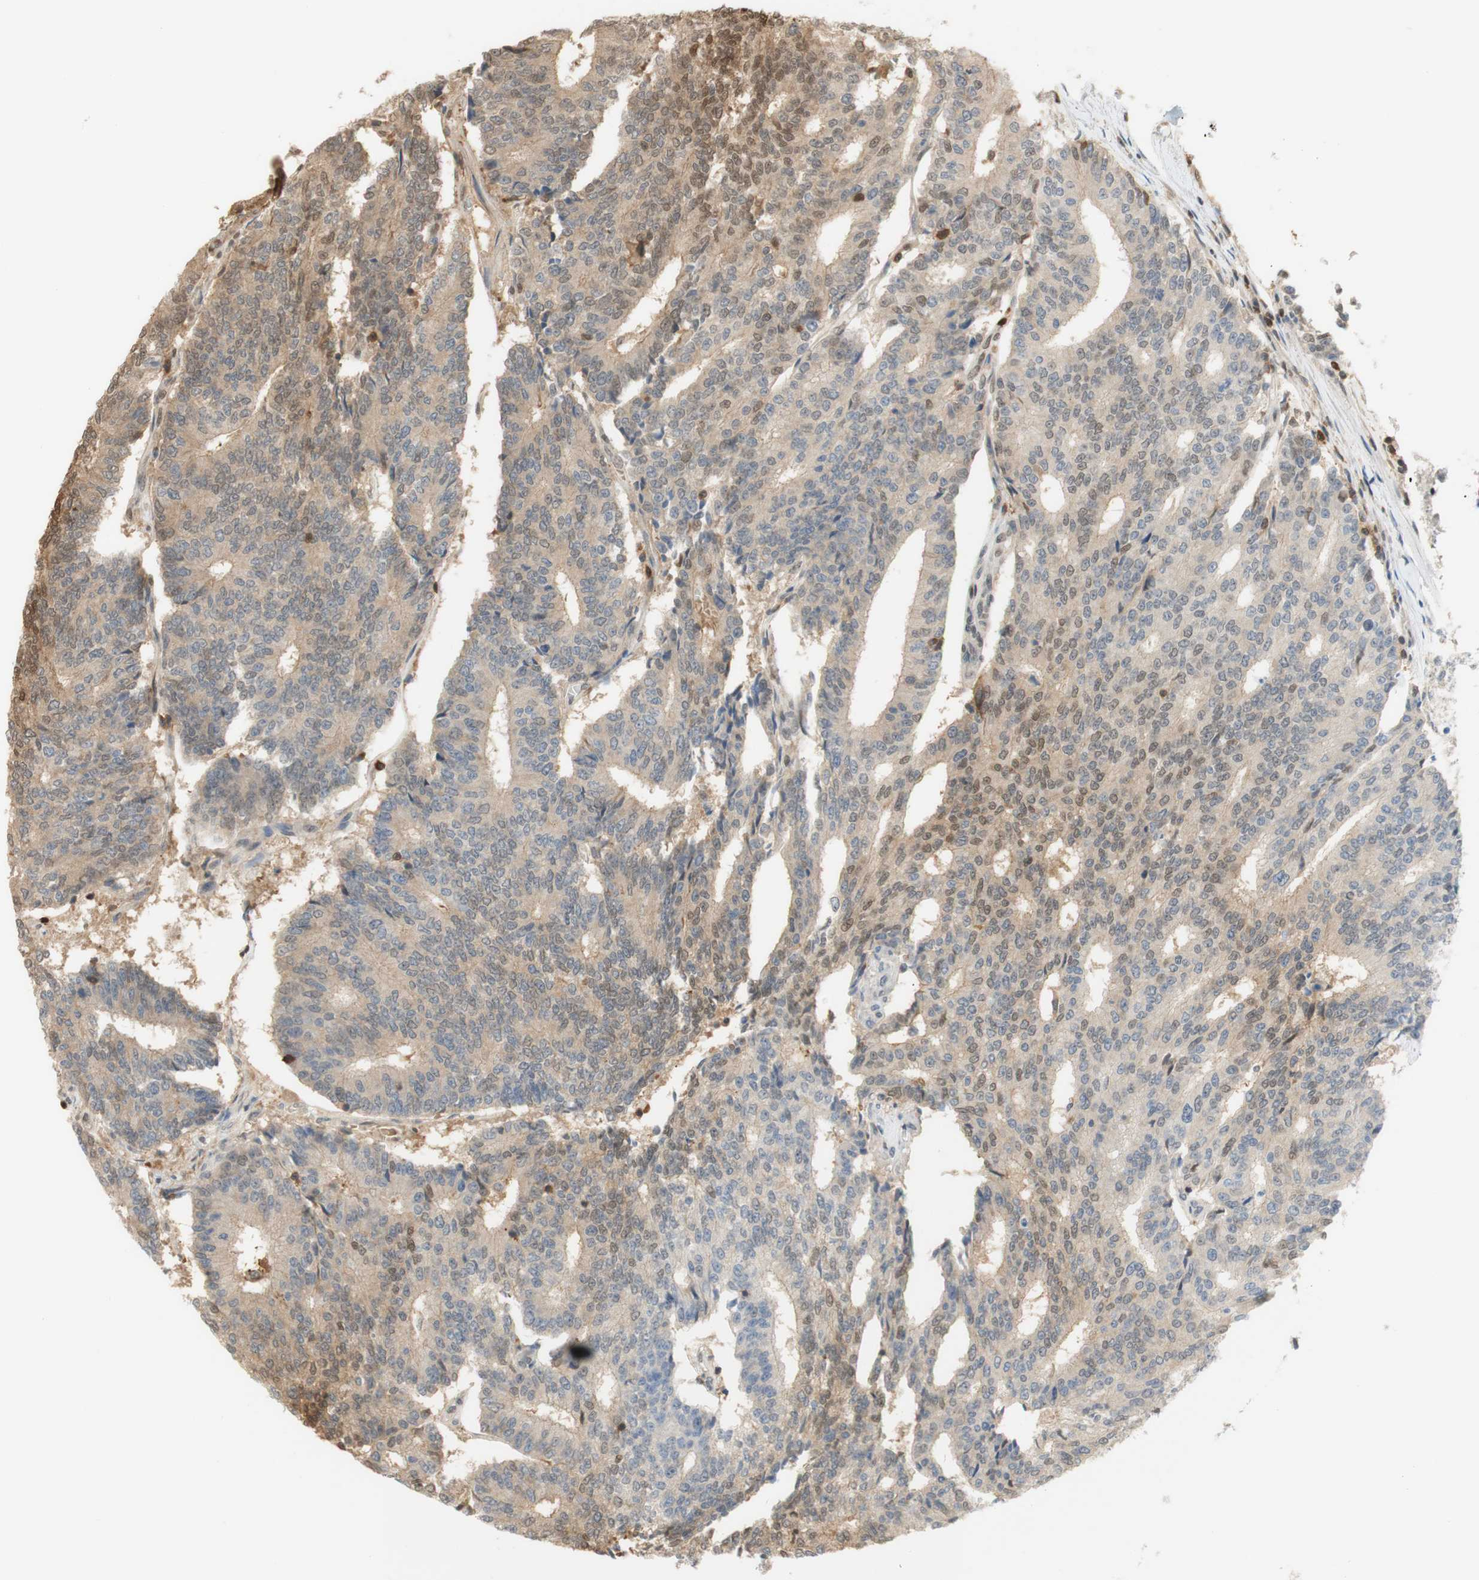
{"staining": {"intensity": "moderate", "quantity": "25%-75%", "location": "cytoplasmic/membranous,nuclear"}, "tissue": "prostate cancer", "cell_type": "Tumor cells", "image_type": "cancer", "snomed": [{"axis": "morphology", "description": "Normal tissue, NOS"}, {"axis": "morphology", "description": "Adenocarcinoma, High grade"}, {"axis": "topography", "description": "Prostate"}, {"axis": "topography", "description": "Seminal veicle"}], "caption": "A brown stain shows moderate cytoplasmic/membranous and nuclear positivity of a protein in prostate cancer tumor cells. Ihc stains the protein in brown and the nuclei are stained blue.", "gene": "NAP1L4", "patient": {"sex": "male", "age": 55}}